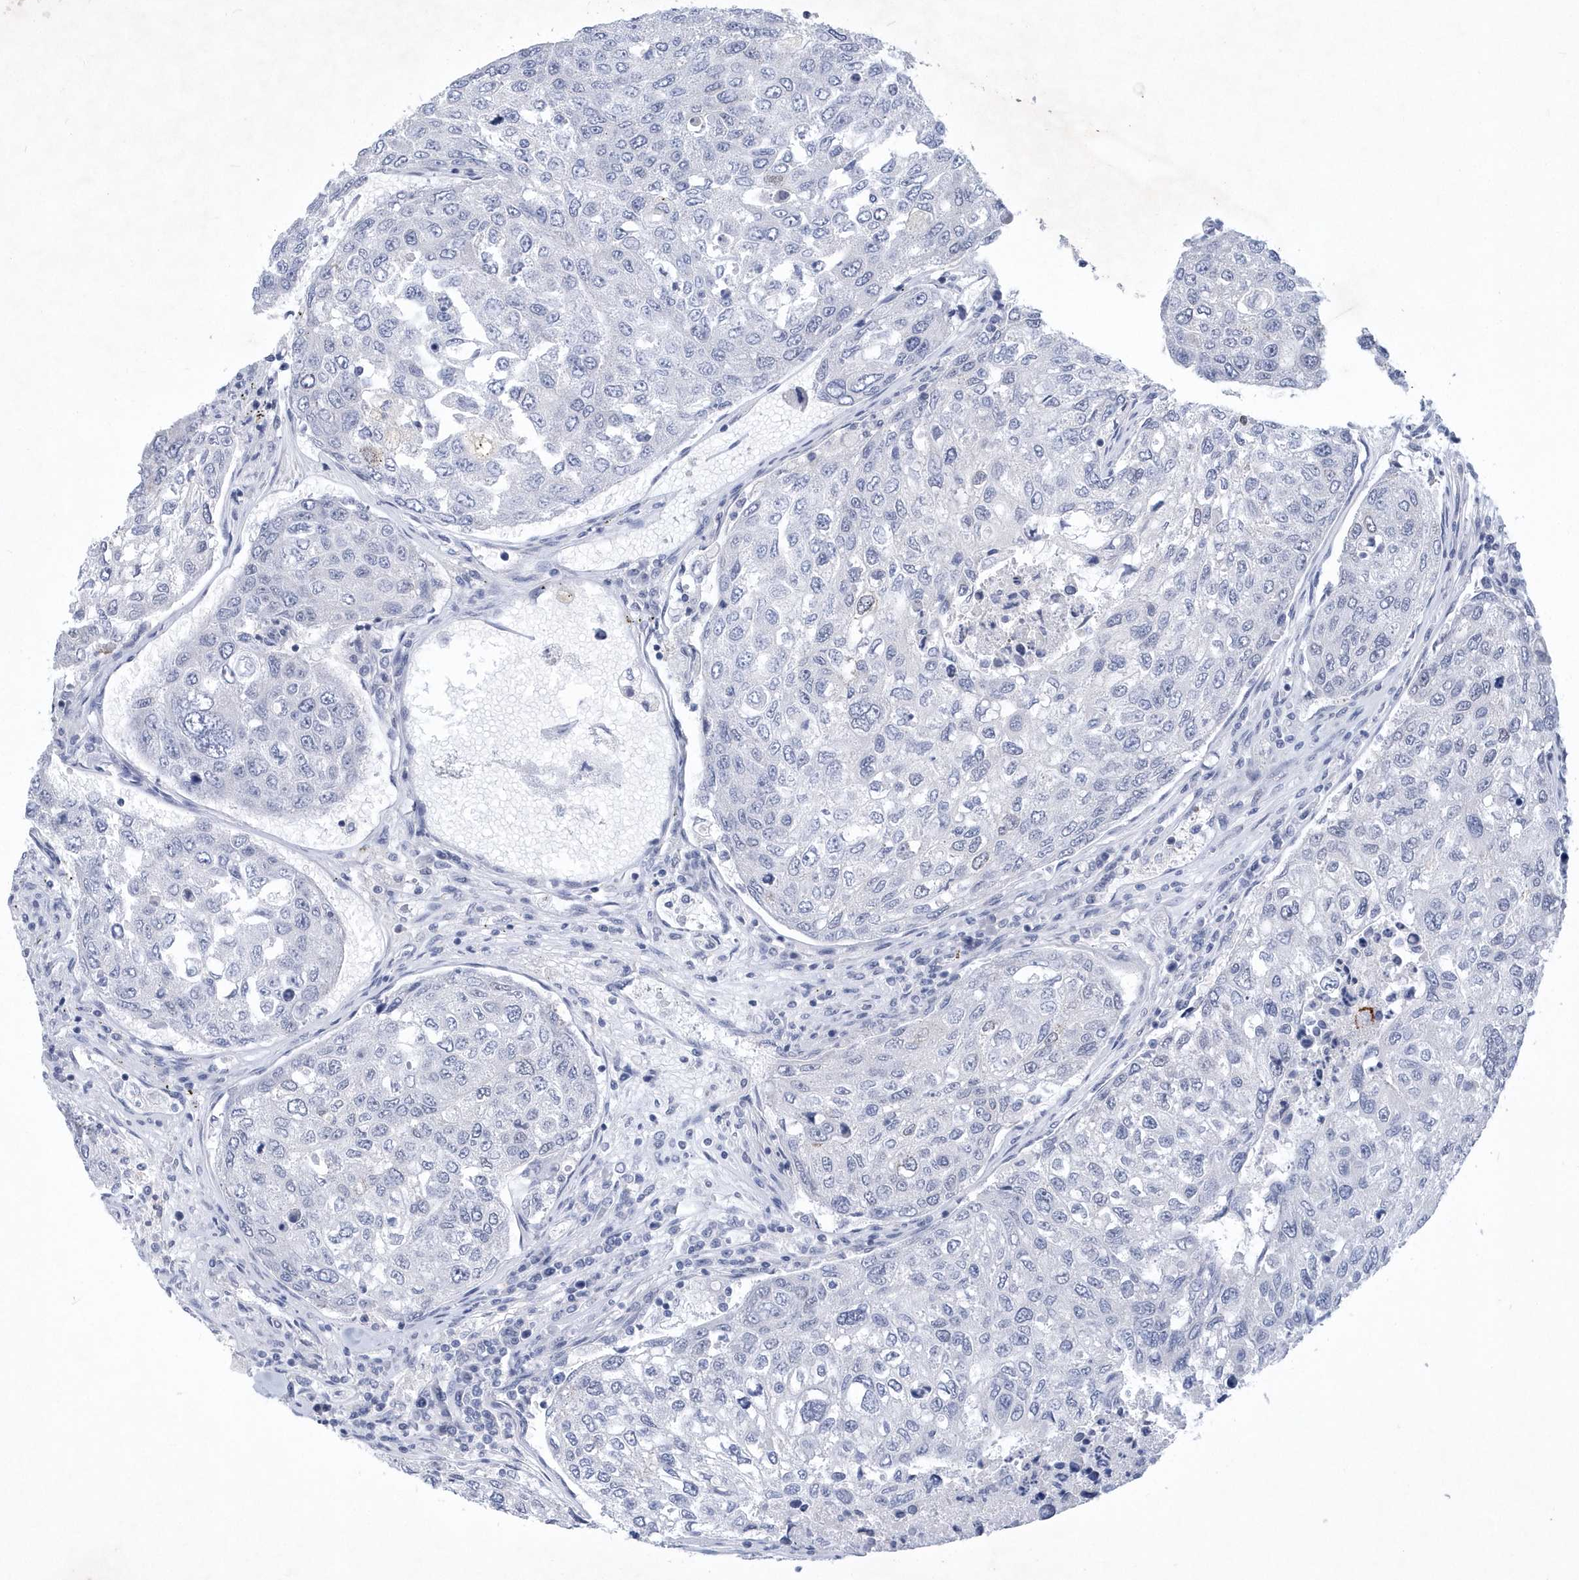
{"staining": {"intensity": "negative", "quantity": "none", "location": "none"}, "tissue": "urothelial cancer", "cell_type": "Tumor cells", "image_type": "cancer", "snomed": [{"axis": "morphology", "description": "Urothelial carcinoma, High grade"}, {"axis": "topography", "description": "Lymph node"}, {"axis": "topography", "description": "Urinary bladder"}], "caption": "Immunohistochemical staining of urothelial cancer reveals no significant staining in tumor cells.", "gene": "SRGAP3", "patient": {"sex": "male", "age": 51}}